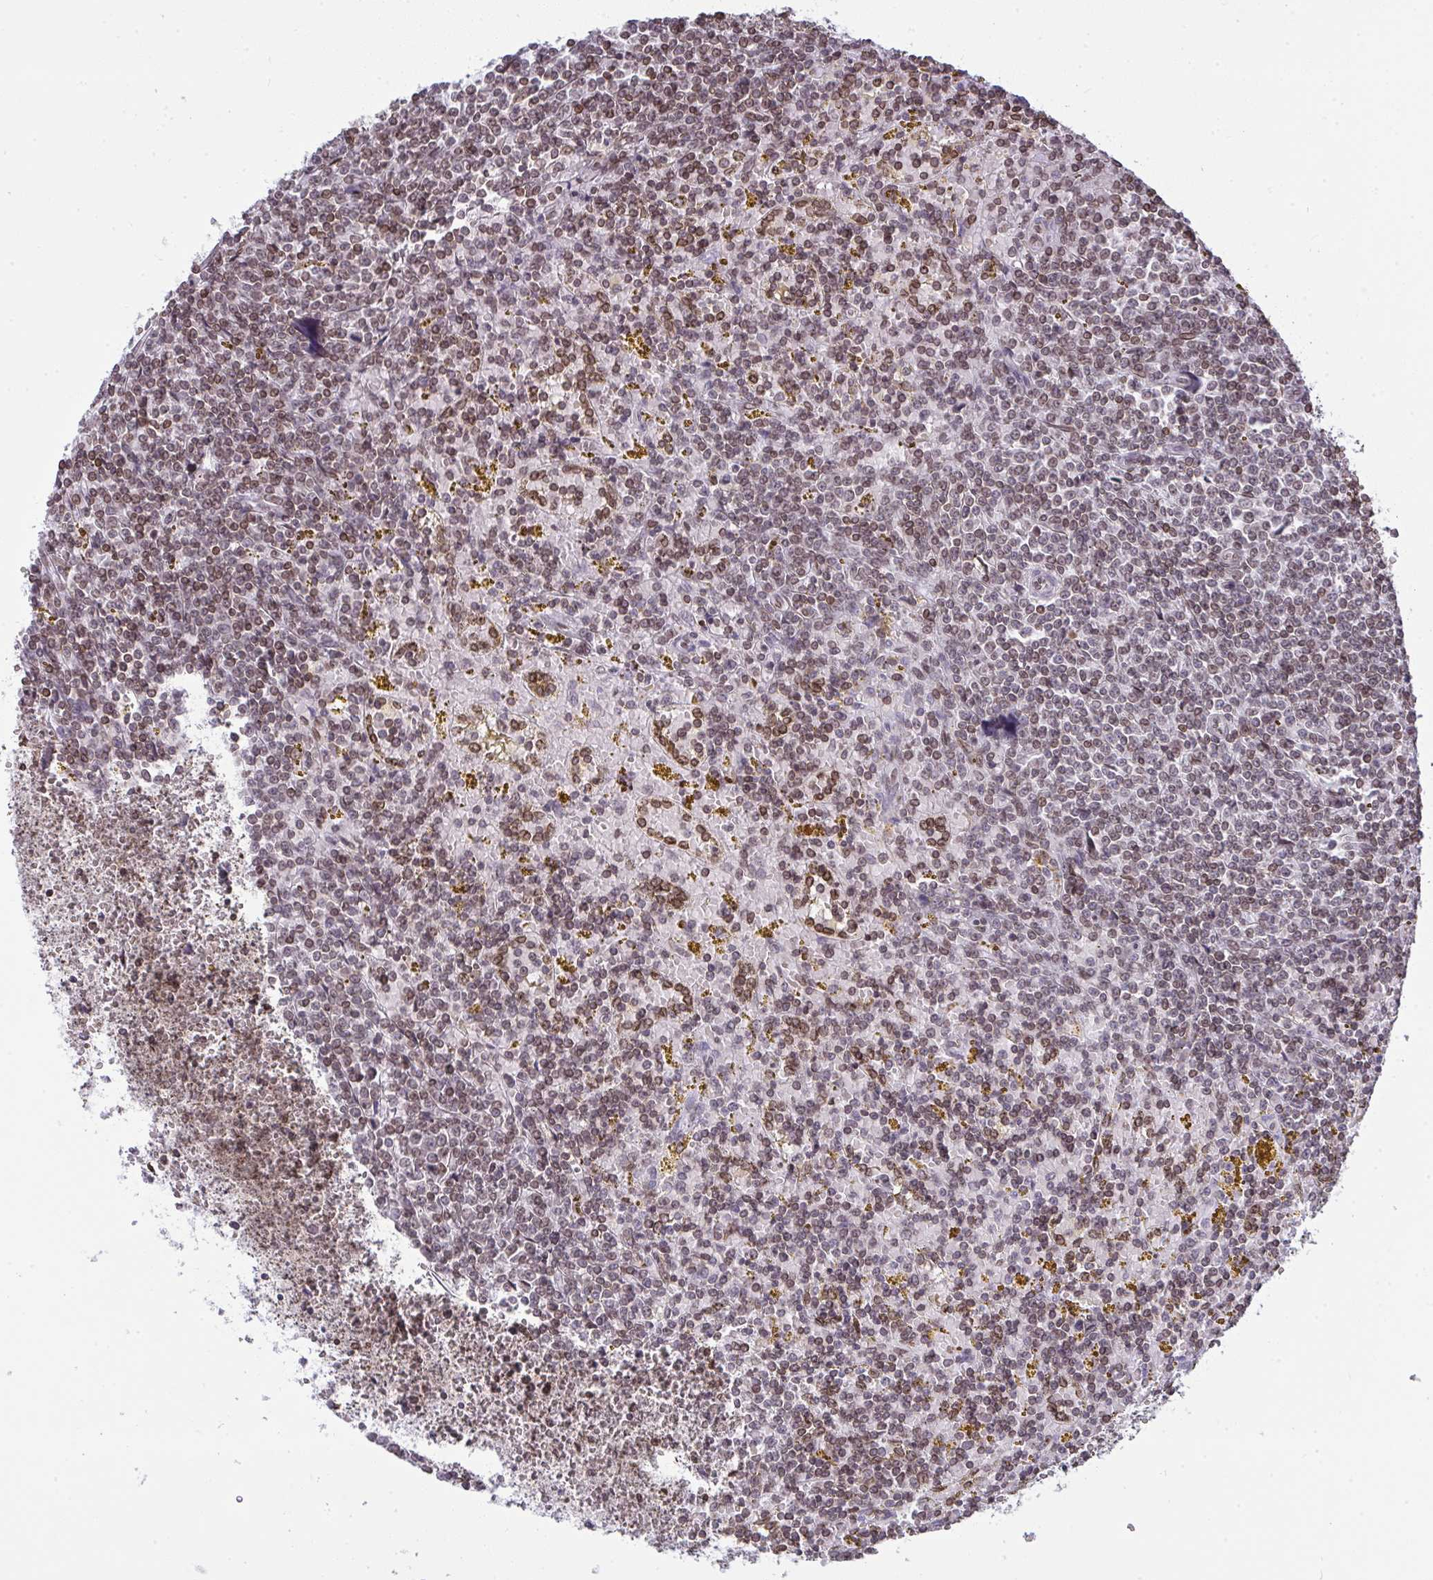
{"staining": {"intensity": "weak", "quantity": "25%-75%", "location": "cytoplasmic/membranous,nuclear"}, "tissue": "lymphoma", "cell_type": "Tumor cells", "image_type": "cancer", "snomed": [{"axis": "morphology", "description": "Malignant lymphoma, non-Hodgkin's type, Low grade"}, {"axis": "topography", "description": "Spleen"}, {"axis": "topography", "description": "Lymph node"}], "caption": "This micrograph displays IHC staining of lymphoma, with low weak cytoplasmic/membranous and nuclear staining in approximately 25%-75% of tumor cells.", "gene": "LMNB2", "patient": {"sex": "female", "age": 66}}